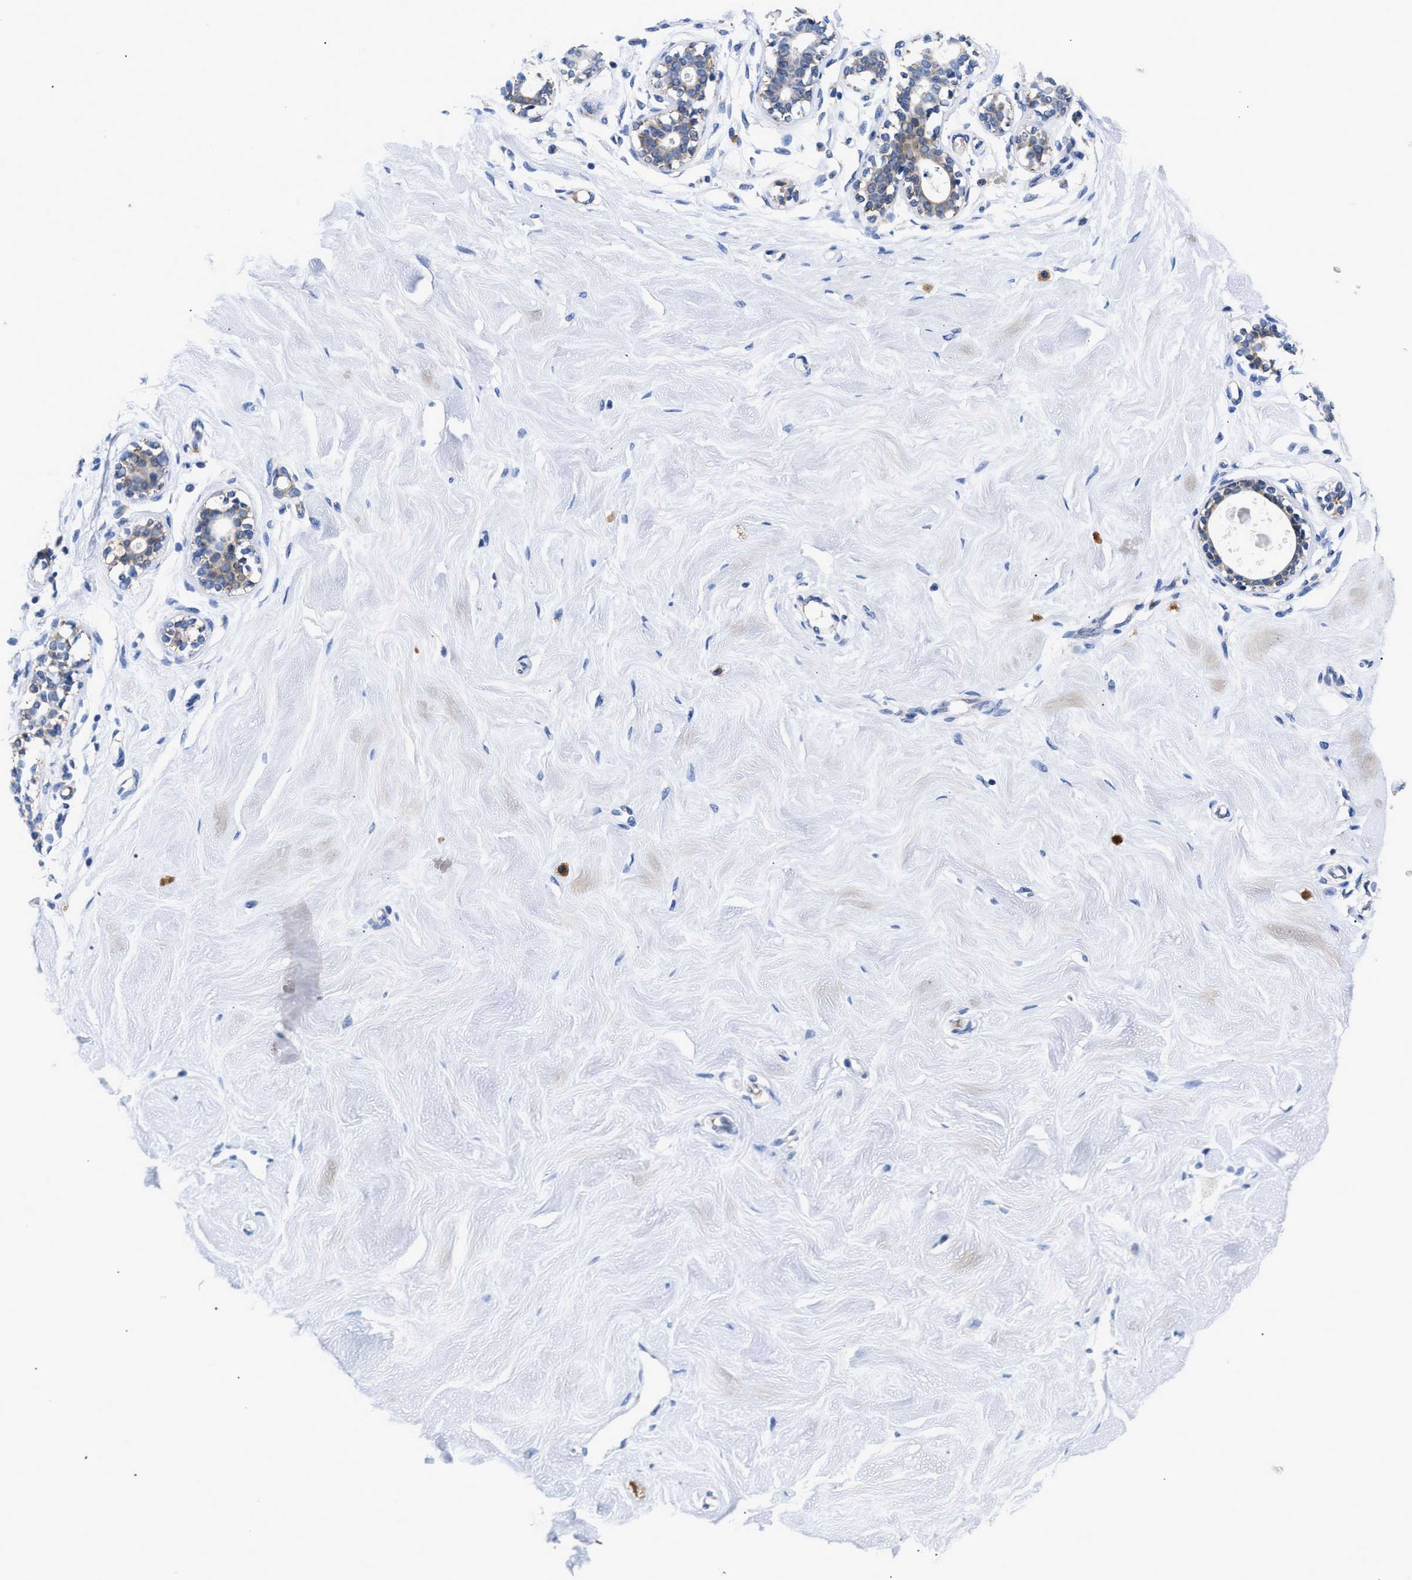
{"staining": {"intensity": "negative", "quantity": "none", "location": "none"}, "tissue": "breast", "cell_type": "Adipocytes", "image_type": "normal", "snomed": [{"axis": "morphology", "description": "Normal tissue, NOS"}, {"axis": "topography", "description": "Breast"}], "caption": "Histopathology image shows no protein positivity in adipocytes of unremarkable breast.", "gene": "RINT1", "patient": {"sex": "female", "age": 23}}